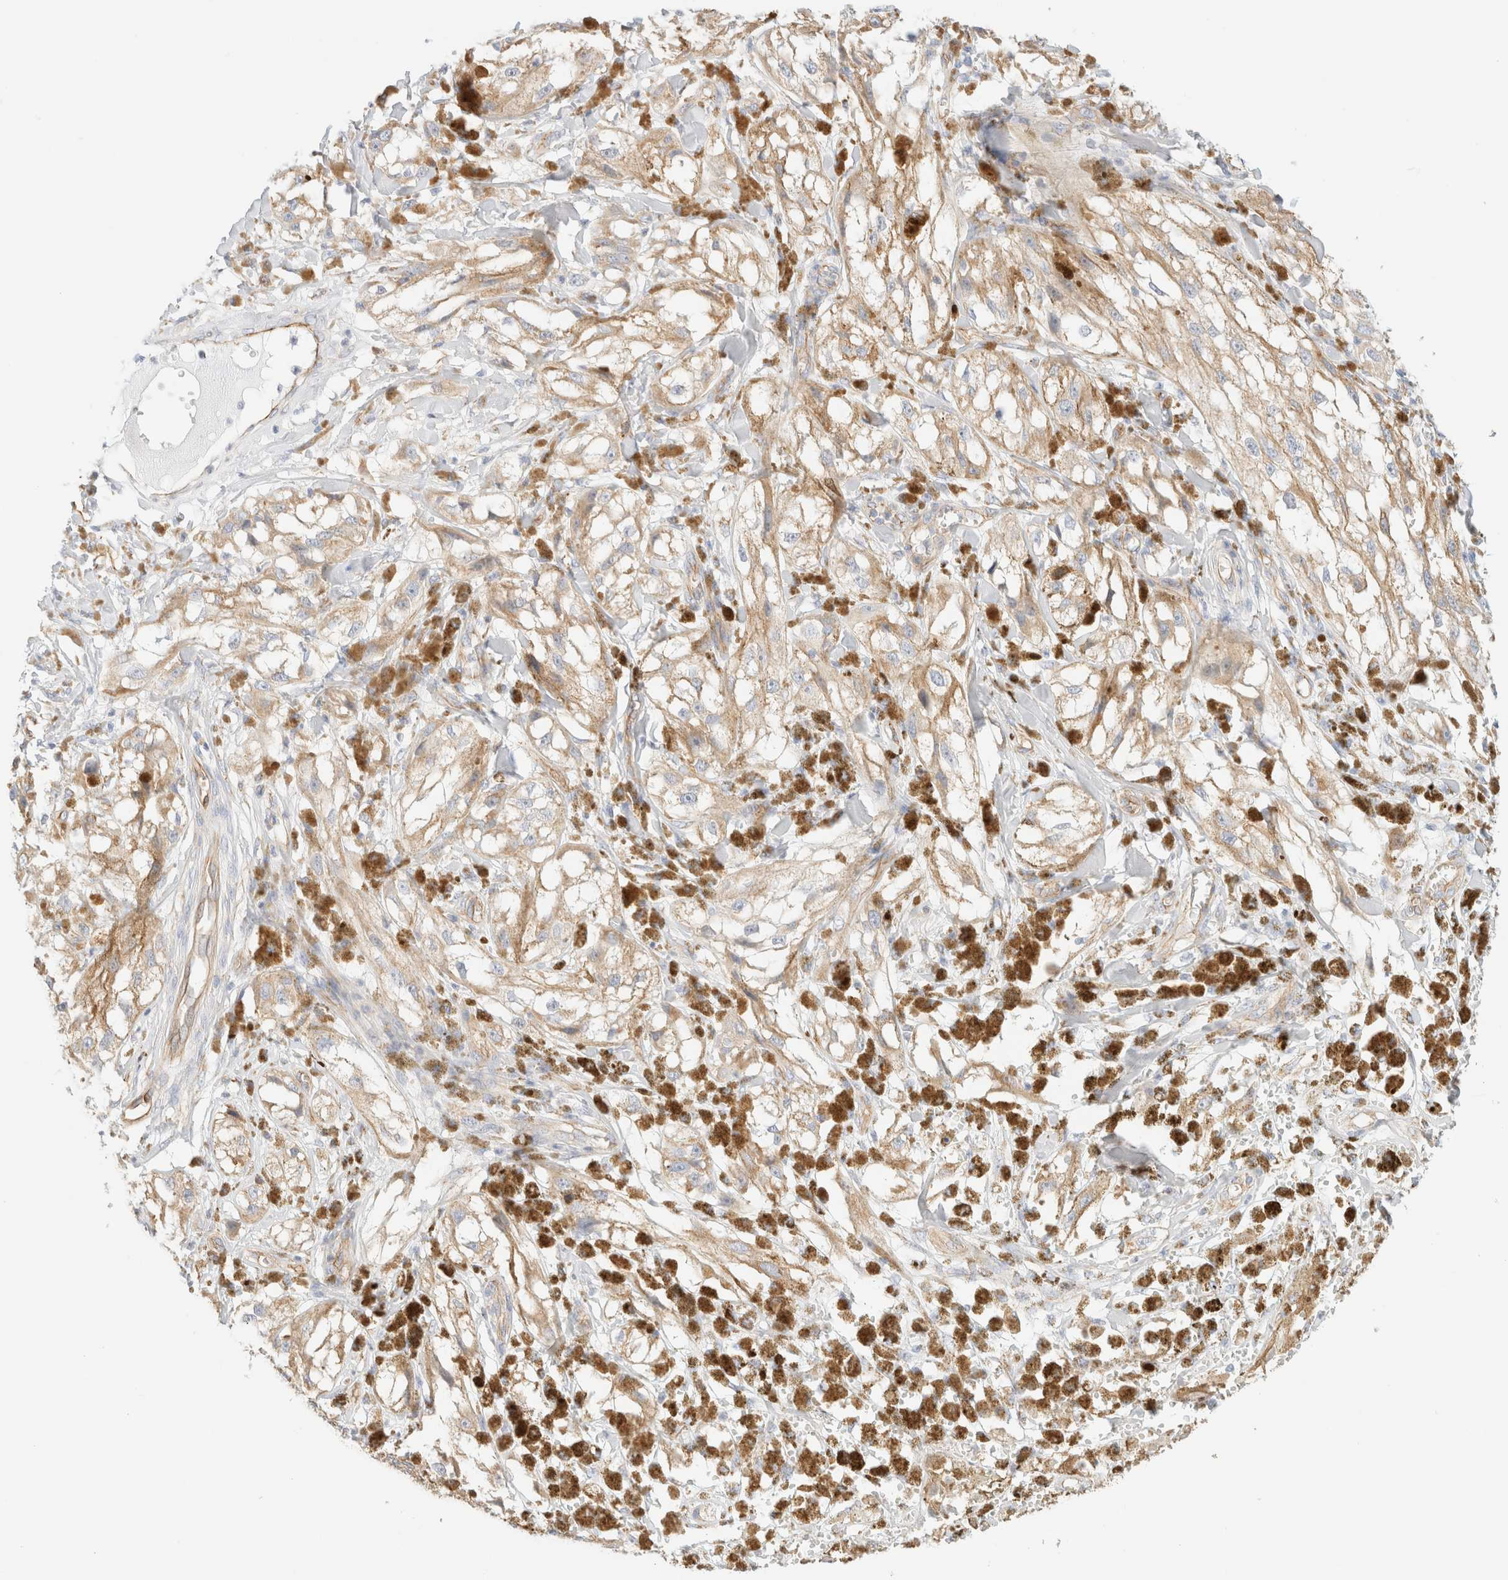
{"staining": {"intensity": "negative", "quantity": "none", "location": "none"}, "tissue": "melanoma", "cell_type": "Tumor cells", "image_type": "cancer", "snomed": [{"axis": "morphology", "description": "Malignant melanoma, NOS"}, {"axis": "topography", "description": "Skin"}], "caption": "This is a photomicrograph of immunohistochemistry staining of melanoma, which shows no positivity in tumor cells.", "gene": "CYB5R4", "patient": {"sex": "male", "age": 88}}